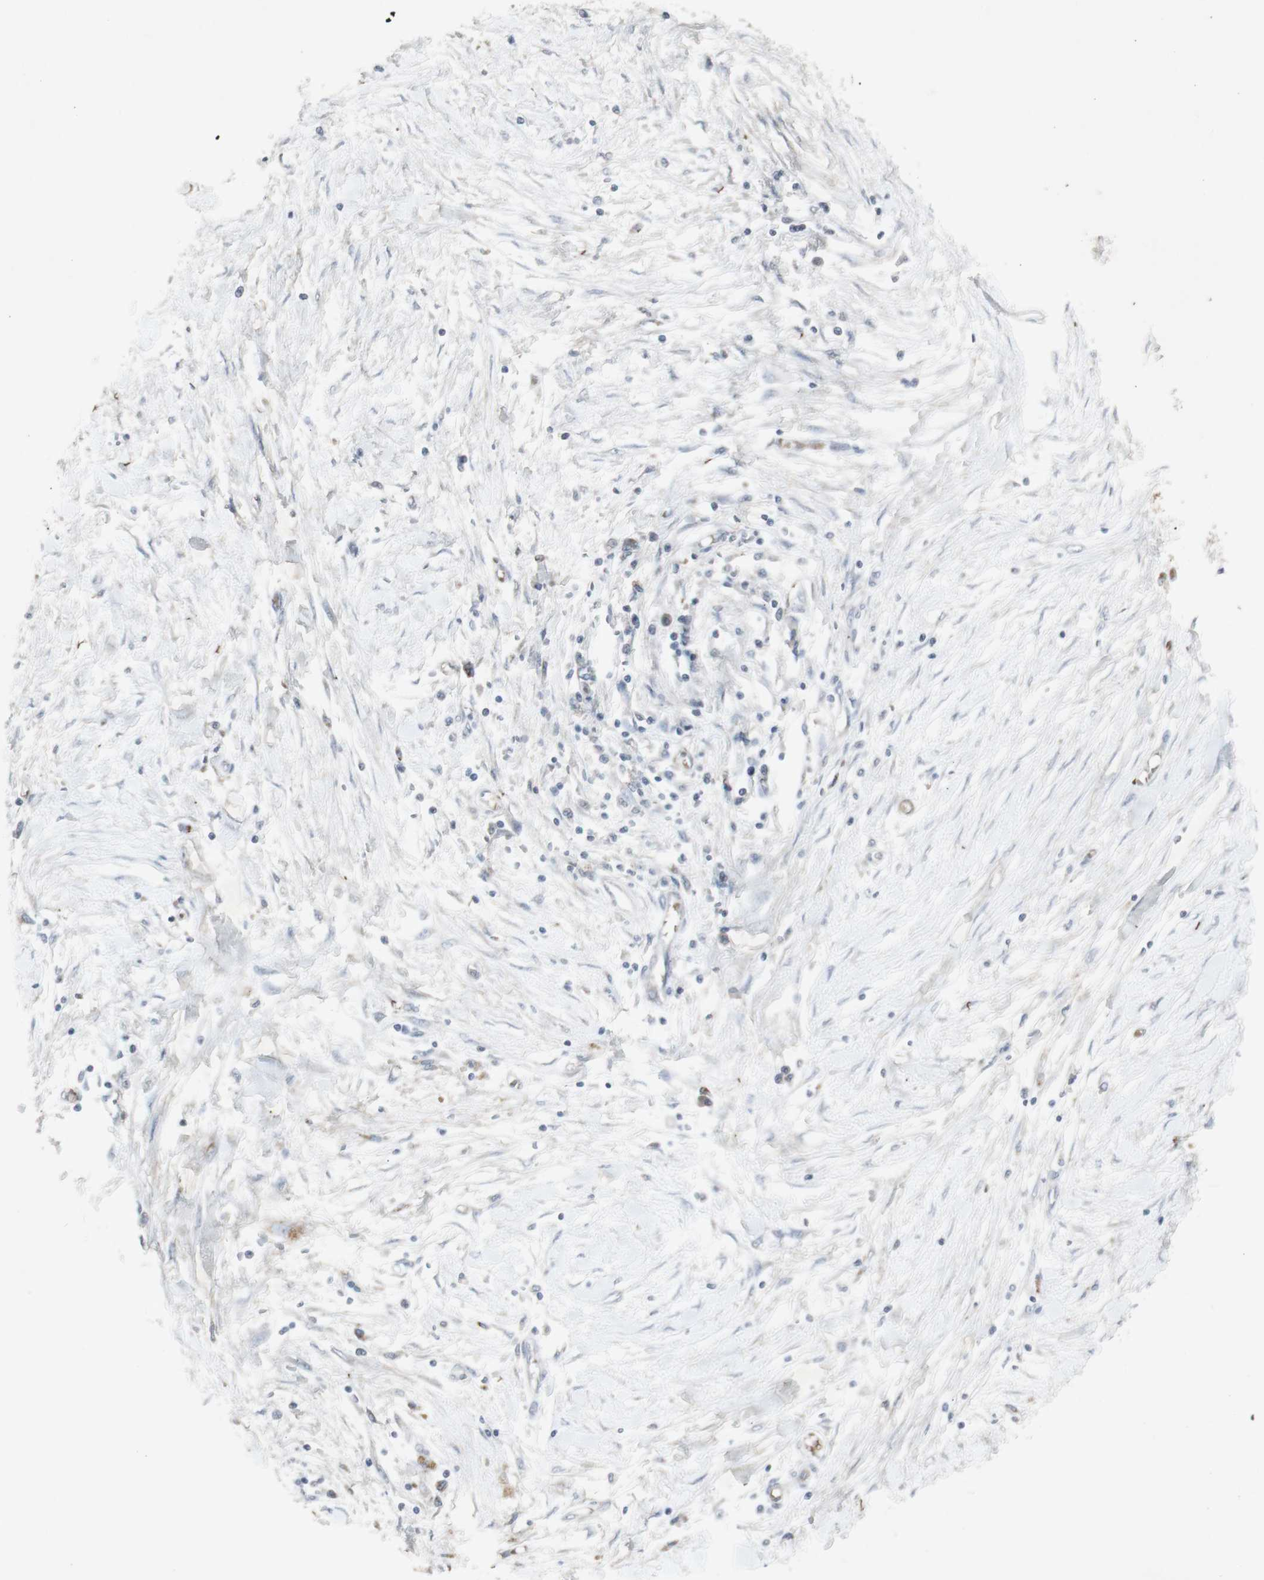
{"staining": {"intensity": "negative", "quantity": "none", "location": "none"}, "tissue": "pancreatic cancer", "cell_type": "Tumor cells", "image_type": "cancer", "snomed": [{"axis": "morphology", "description": "Adenocarcinoma, NOS"}, {"axis": "topography", "description": "Pancreas"}], "caption": "Tumor cells are negative for brown protein staining in pancreatic adenocarcinoma. (Brightfield microscopy of DAB (3,3'-diaminobenzidine) IHC at high magnification).", "gene": "INS", "patient": {"sex": "female", "age": 70}}